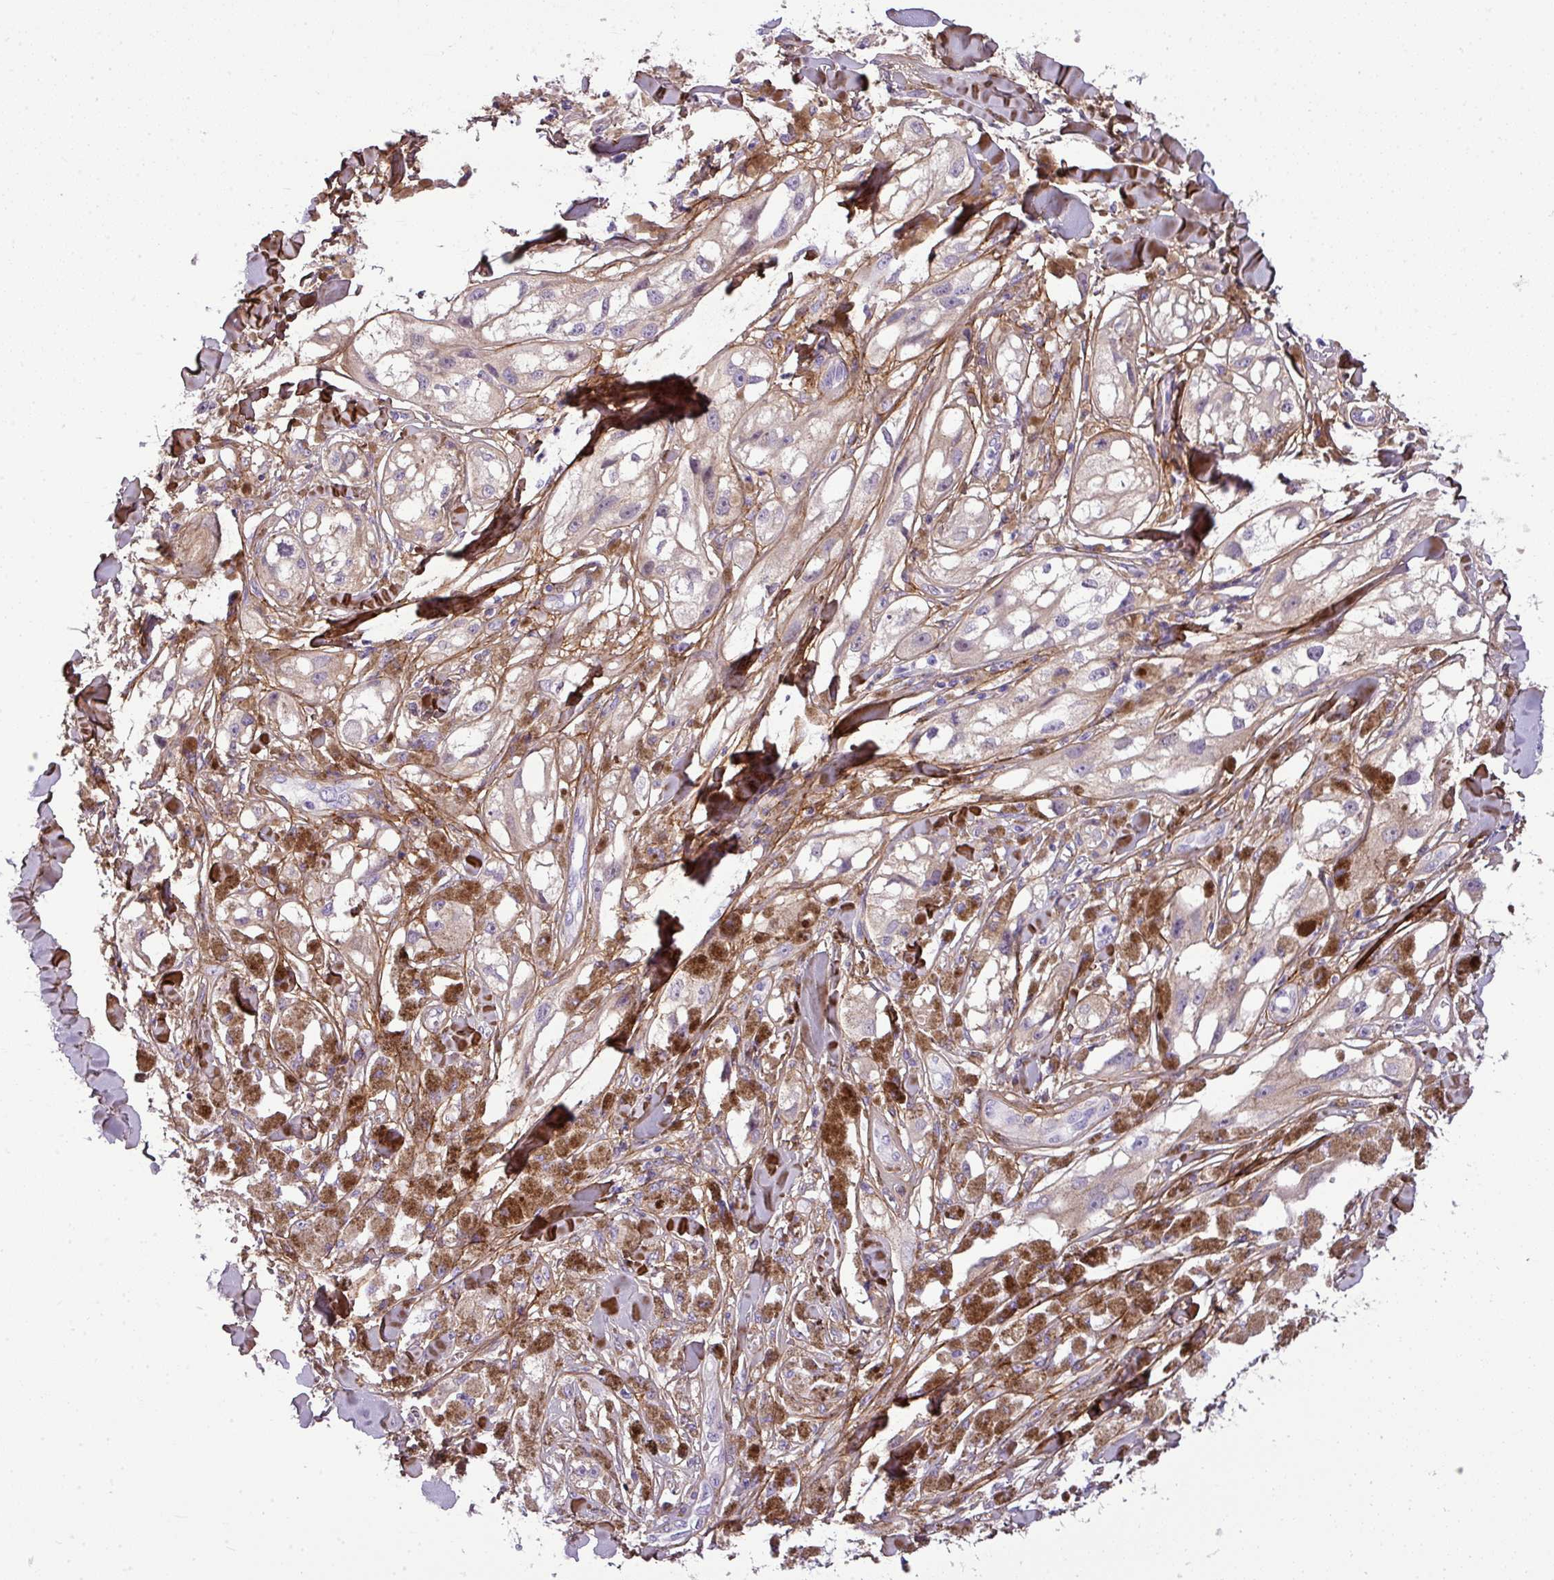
{"staining": {"intensity": "negative", "quantity": "none", "location": "none"}, "tissue": "melanoma", "cell_type": "Tumor cells", "image_type": "cancer", "snomed": [{"axis": "morphology", "description": "Malignant melanoma, NOS"}, {"axis": "topography", "description": "Skin"}], "caption": "Melanoma stained for a protein using immunohistochemistry displays no expression tumor cells.", "gene": "PARD6G", "patient": {"sex": "male", "age": 88}}